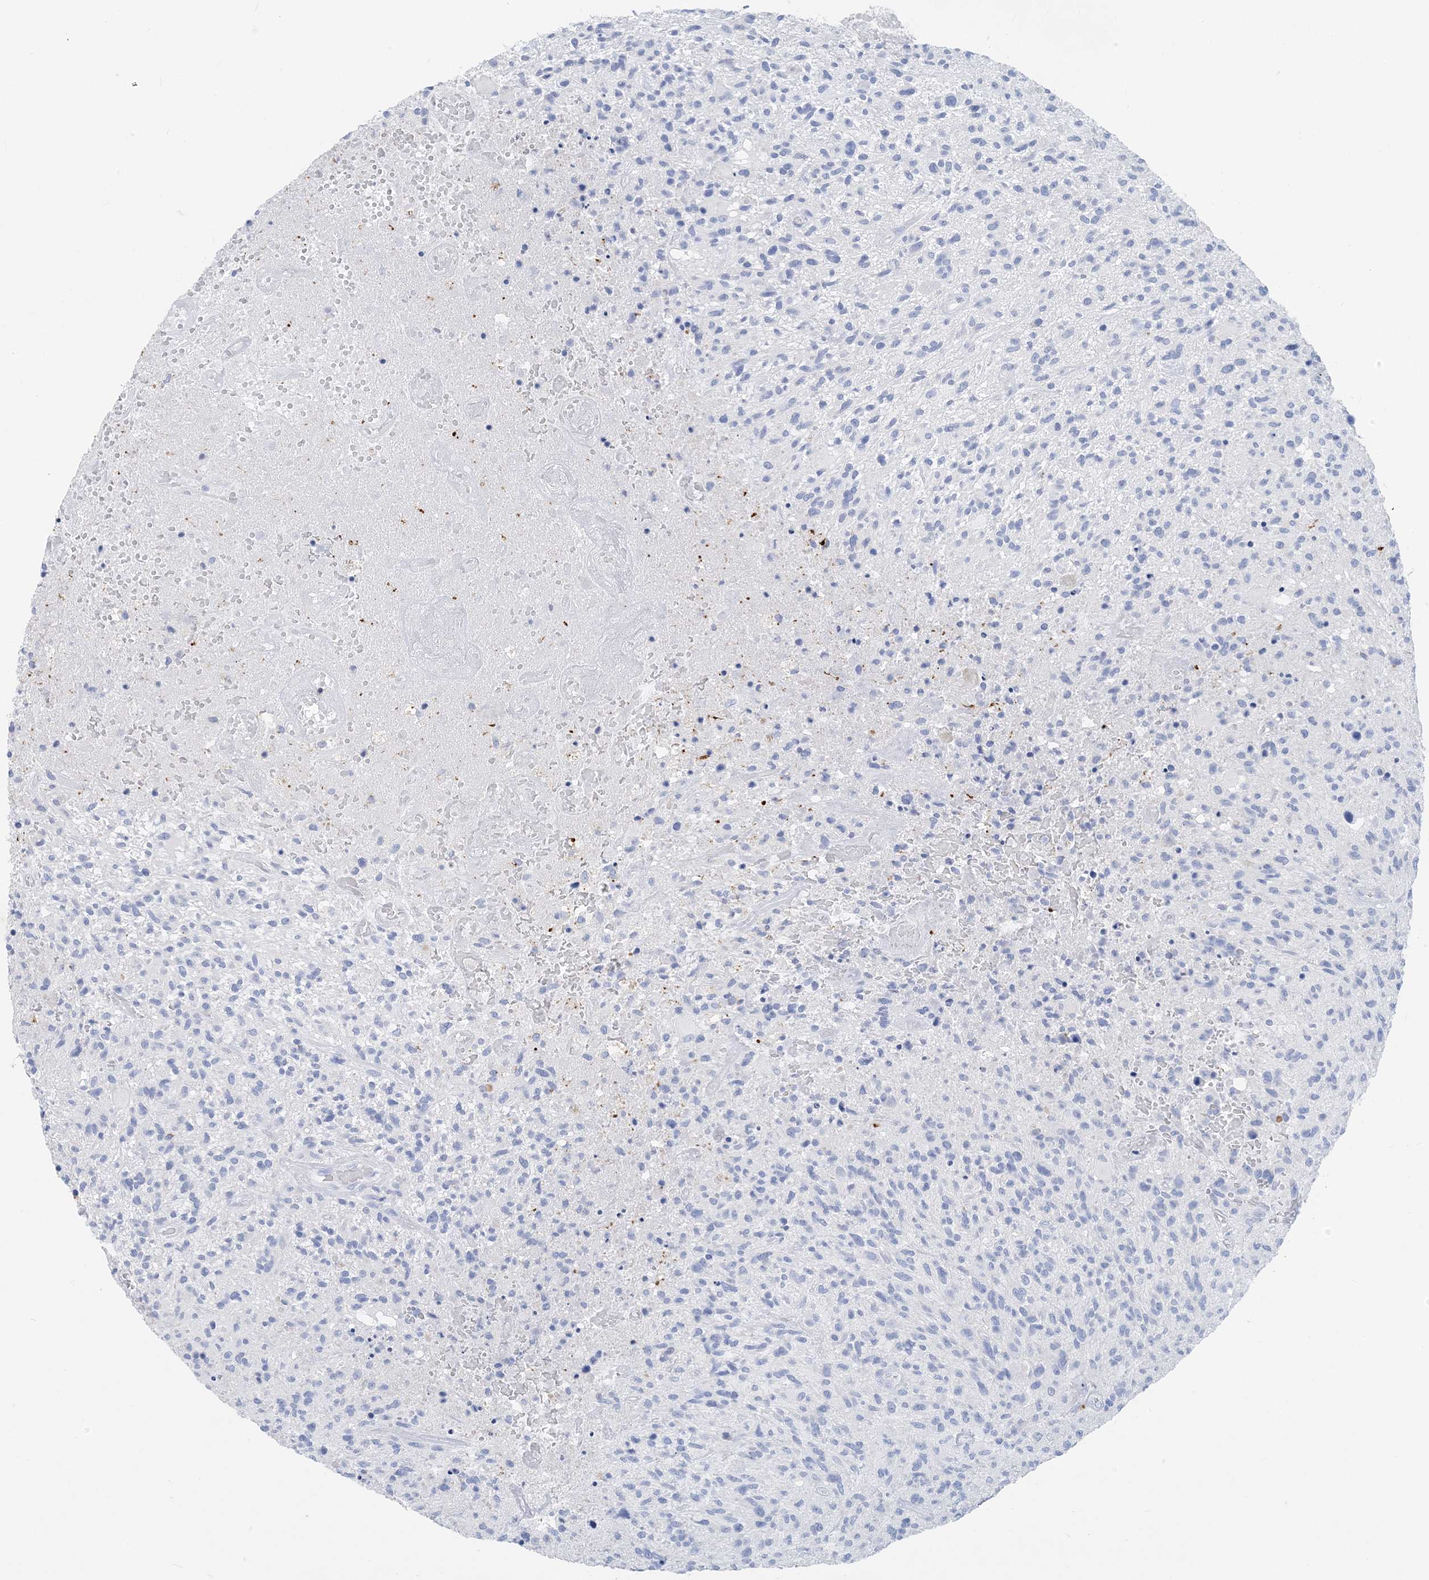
{"staining": {"intensity": "negative", "quantity": "none", "location": "none"}, "tissue": "glioma", "cell_type": "Tumor cells", "image_type": "cancer", "snomed": [{"axis": "morphology", "description": "Glioma, malignant, High grade"}, {"axis": "topography", "description": "Brain"}], "caption": "Immunohistochemistry micrograph of neoplastic tissue: human malignant glioma (high-grade) stained with DAB (3,3'-diaminobenzidine) displays no significant protein positivity in tumor cells. (DAB immunohistochemistry visualized using brightfield microscopy, high magnification).", "gene": "SH3YL1", "patient": {"sex": "male", "age": 47}}